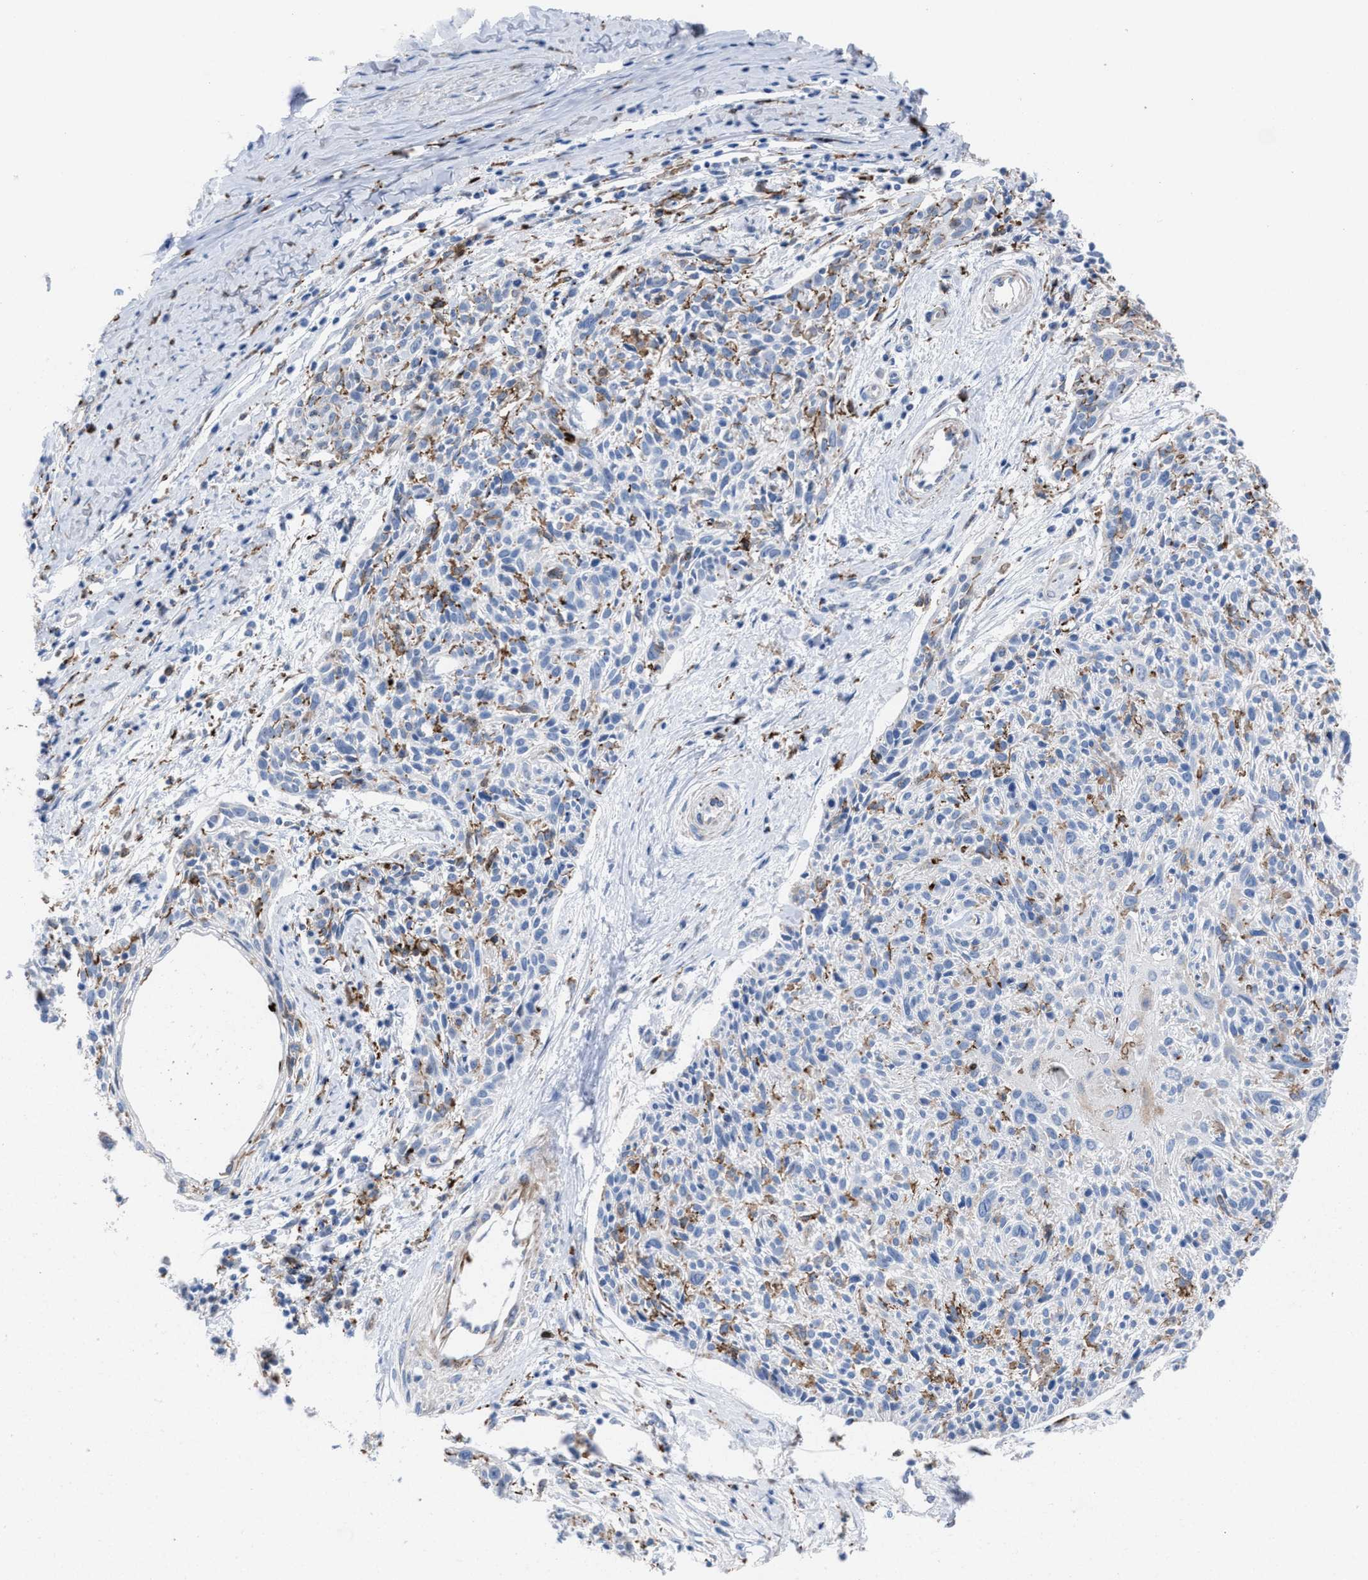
{"staining": {"intensity": "negative", "quantity": "none", "location": "none"}, "tissue": "cervical cancer", "cell_type": "Tumor cells", "image_type": "cancer", "snomed": [{"axis": "morphology", "description": "Squamous cell carcinoma, NOS"}, {"axis": "topography", "description": "Cervix"}], "caption": "Photomicrograph shows no significant protein staining in tumor cells of cervical squamous cell carcinoma.", "gene": "SLC47A1", "patient": {"sex": "female", "age": 51}}